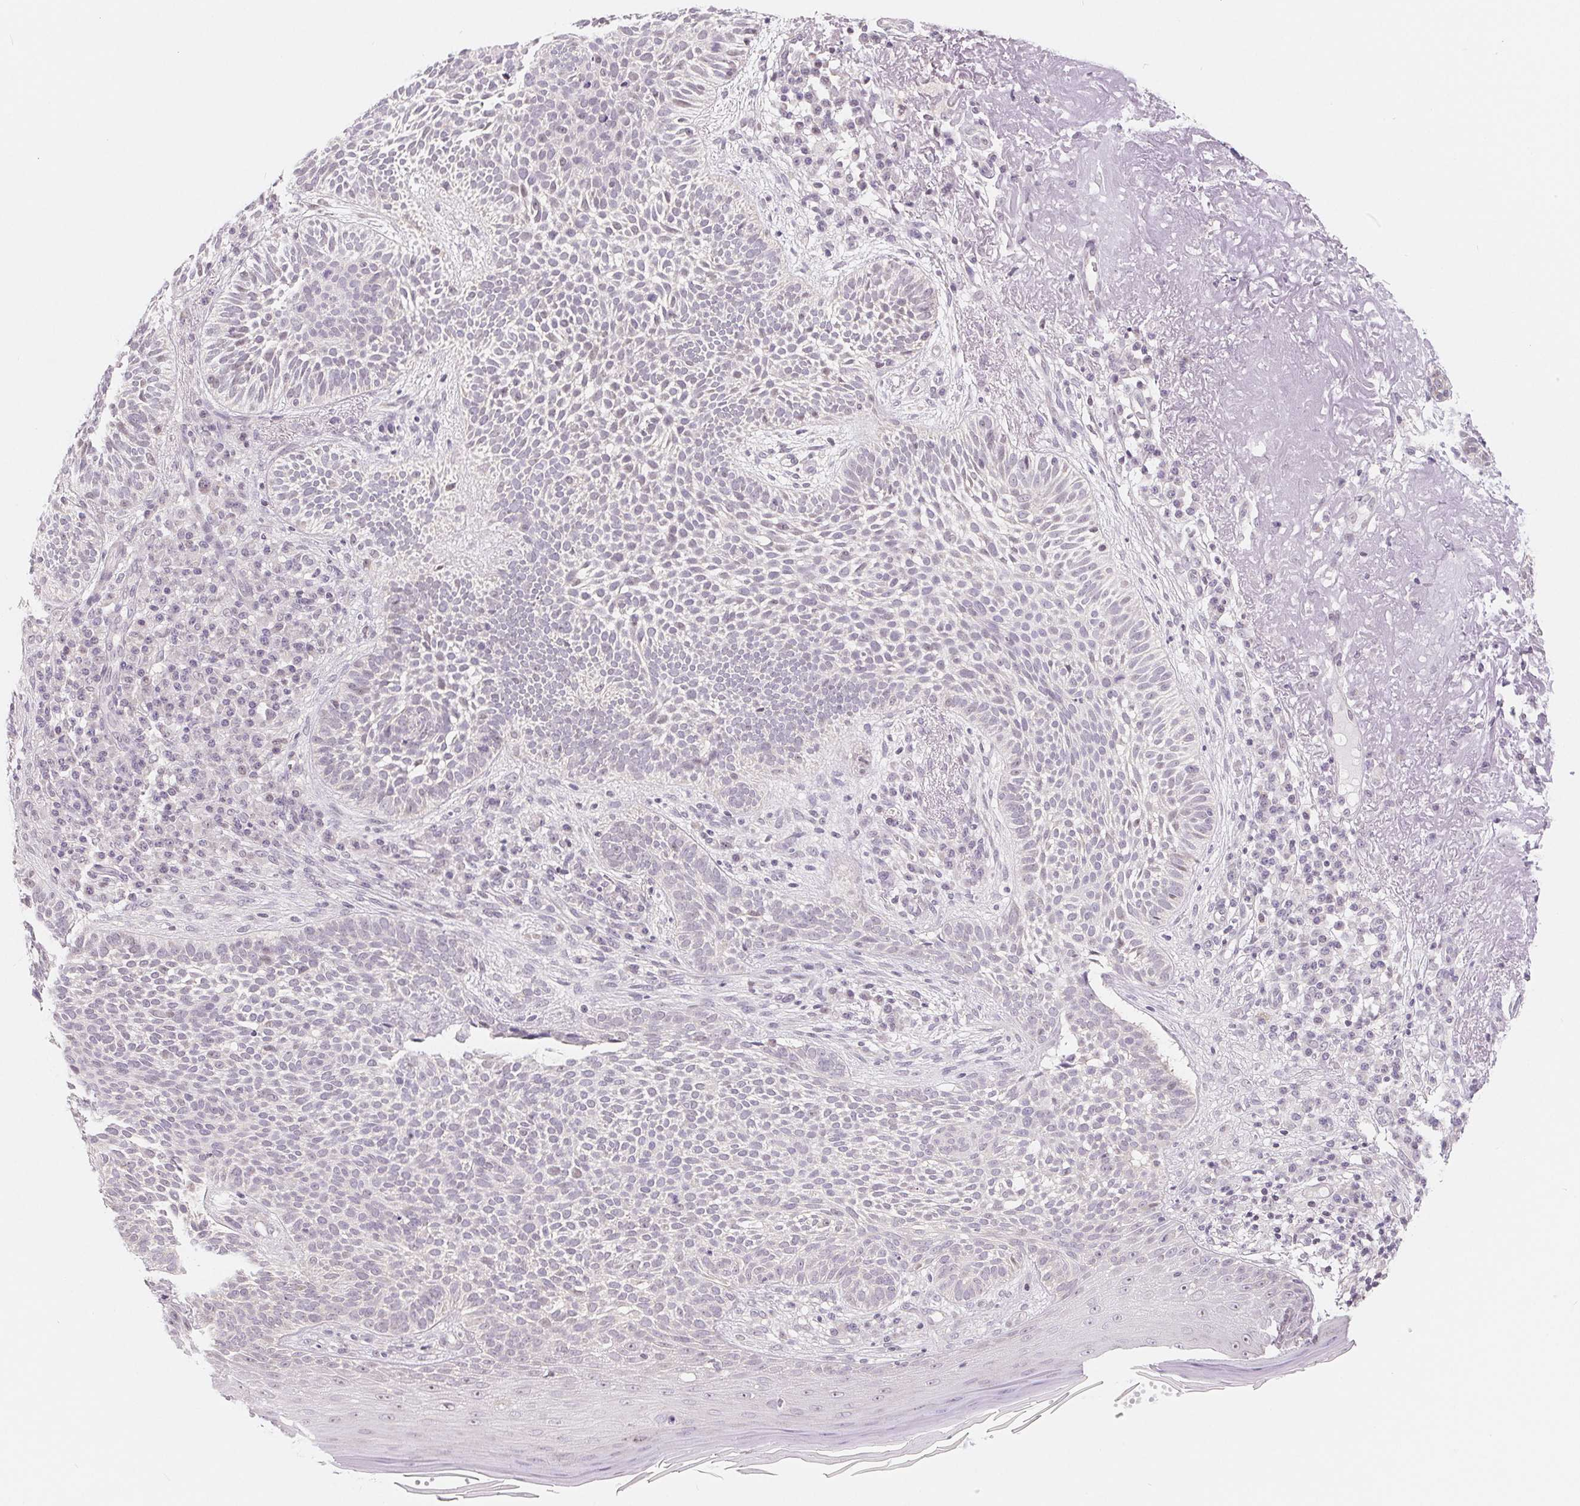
{"staining": {"intensity": "negative", "quantity": "none", "location": "none"}, "tissue": "skin cancer", "cell_type": "Tumor cells", "image_type": "cancer", "snomed": [{"axis": "morphology", "description": "Basal cell carcinoma"}, {"axis": "topography", "description": "Skin"}, {"axis": "topography", "description": "Skin of face"}], "caption": "There is no significant expression in tumor cells of skin cancer (basal cell carcinoma).", "gene": "LCA5L", "patient": {"sex": "female", "age": 82}}